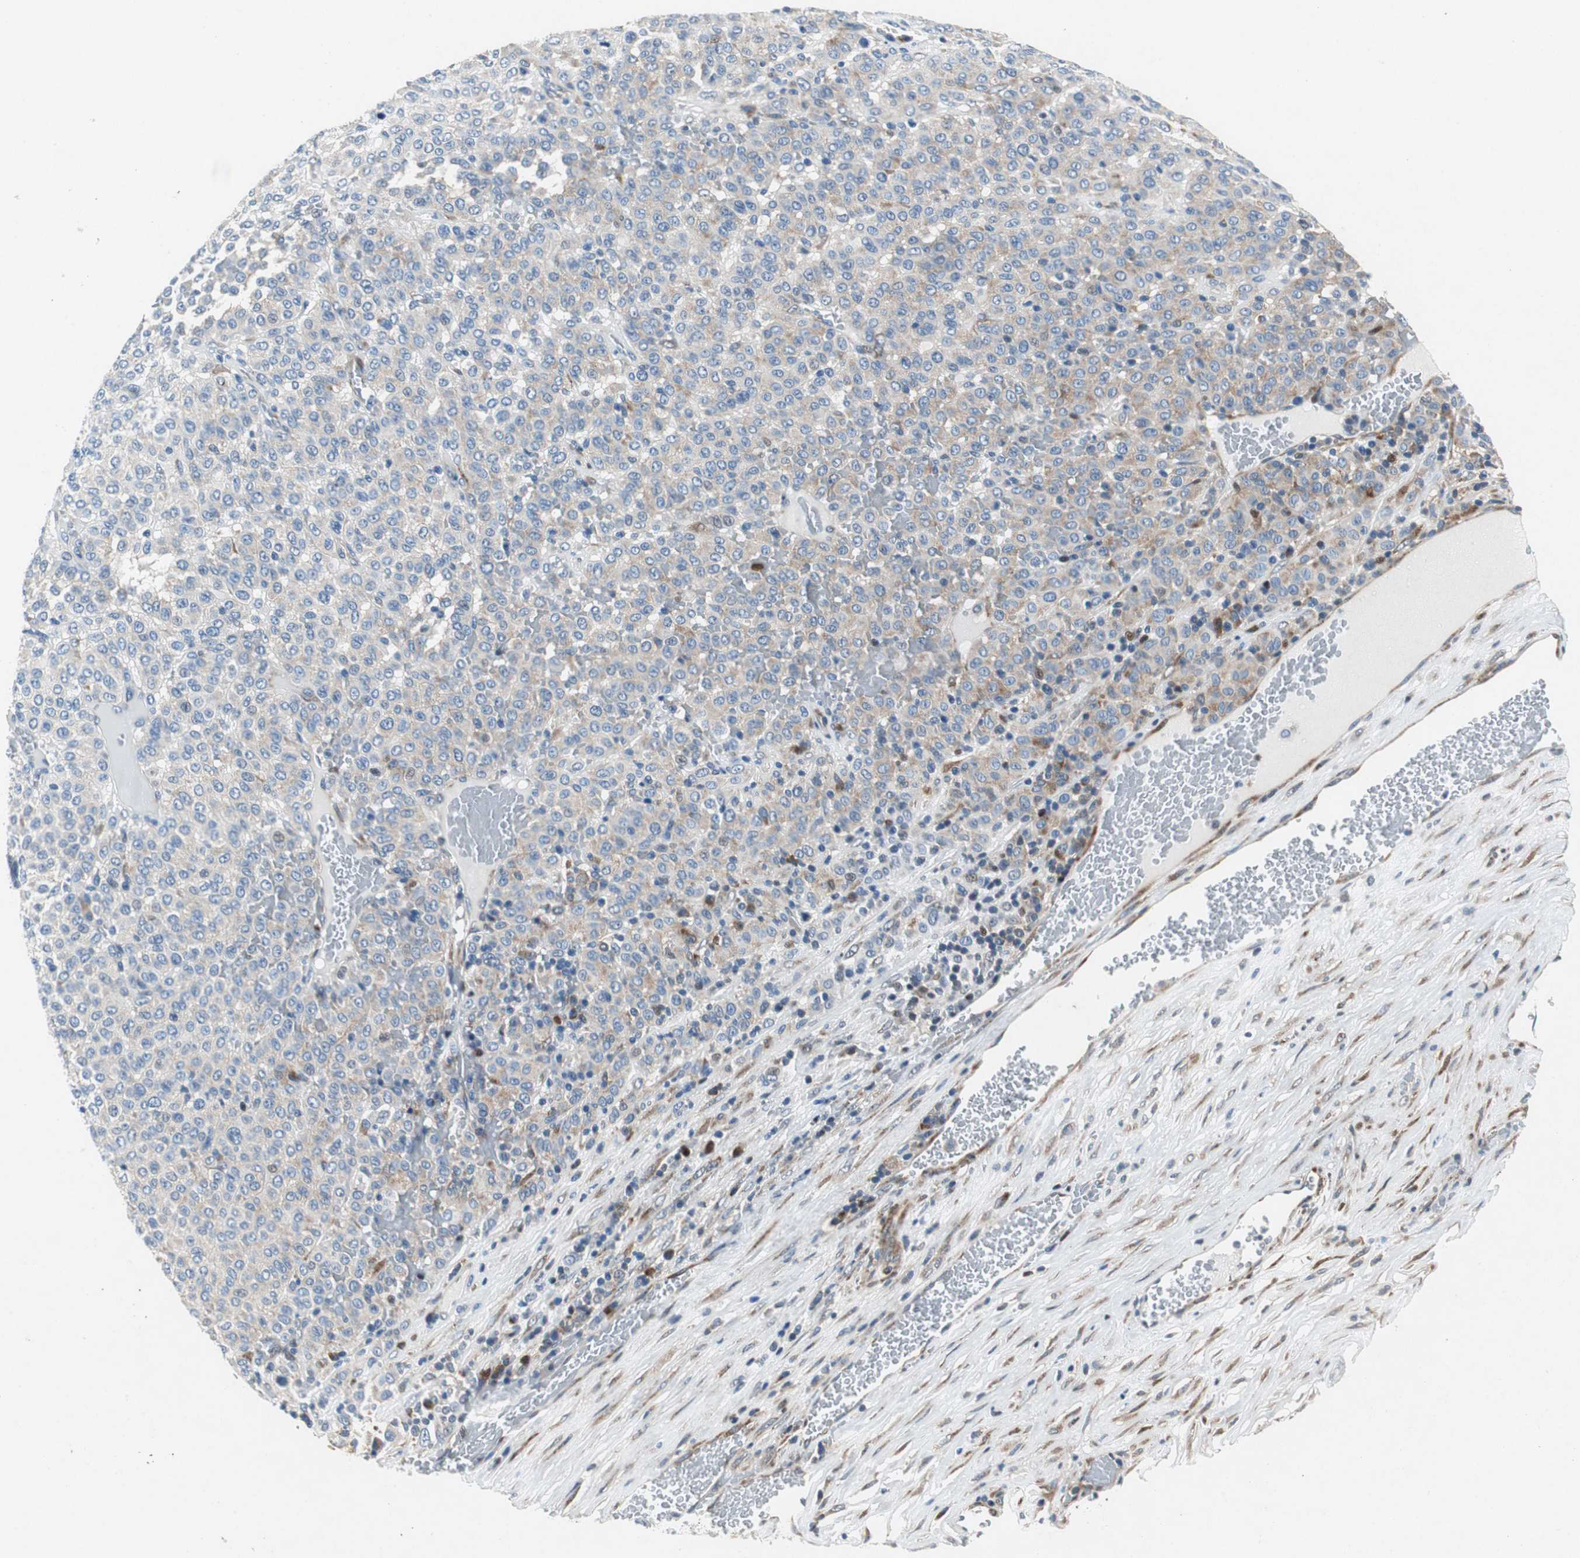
{"staining": {"intensity": "weak", "quantity": "25%-75%", "location": "cytoplasmic/membranous"}, "tissue": "melanoma", "cell_type": "Tumor cells", "image_type": "cancer", "snomed": [{"axis": "morphology", "description": "Malignant melanoma, Metastatic site"}, {"axis": "topography", "description": "Pancreas"}], "caption": "Protein staining exhibits weak cytoplasmic/membranous expression in about 25%-75% of tumor cells in malignant melanoma (metastatic site). (IHC, brightfield microscopy, high magnification).", "gene": "RPL35", "patient": {"sex": "female", "age": 30}}